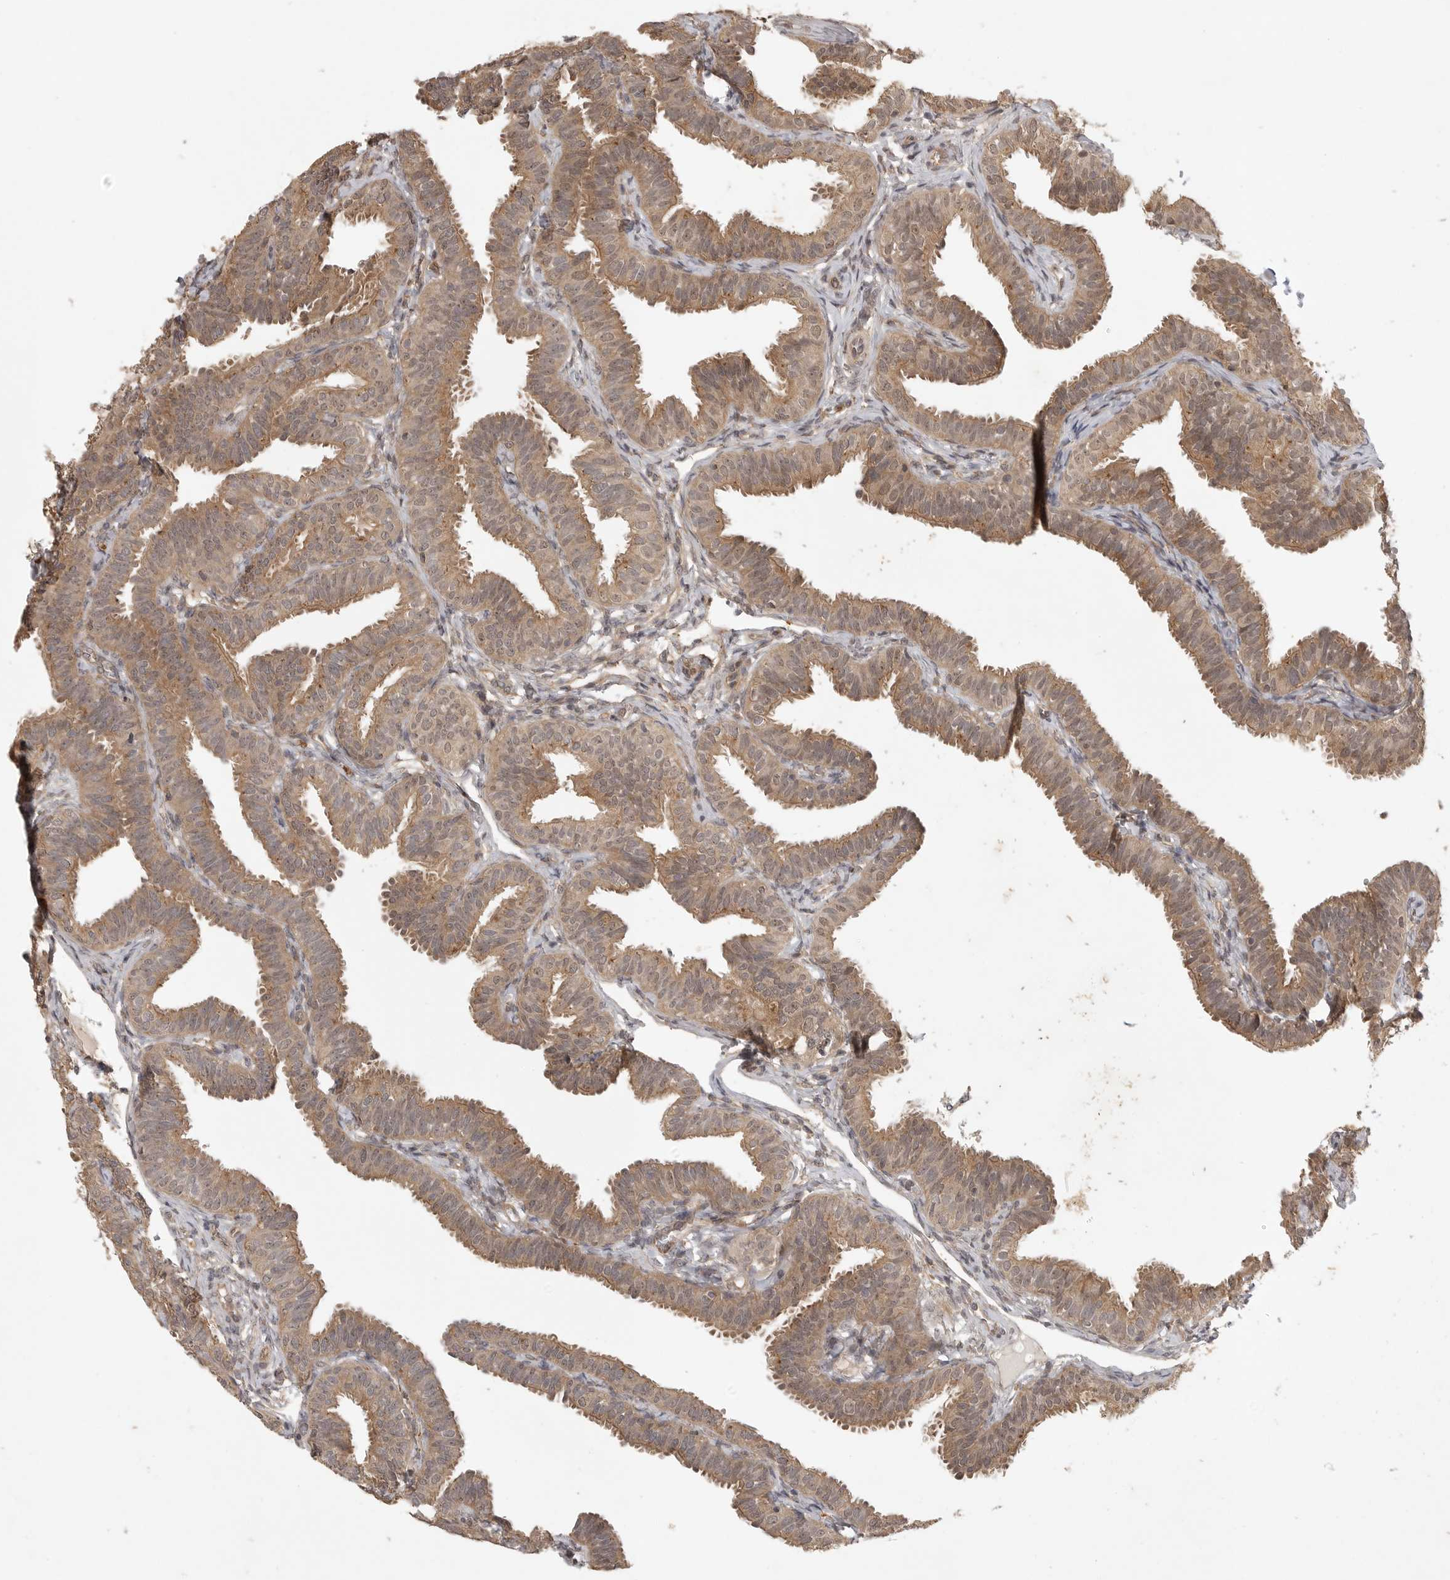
{"staining": {"intensity": "moderate", "quantity": ">75%", "location": "cytoplasmic/membranous"}, "tissue": "fallopian tube", "cell_type": "Glandular cells", "image_type": "normal", "snomed": [{"axis": "morphology", "description": "Normal tissue, NOS"}, {"axis": "topography", "description": "Fallopian tube"}], "caption": "Fallopian tube stained with a brown dye exhibits moderate cytoplasmic/membranous positive expression in about >75% of glandular cells.", "gene": "ZNF232", "patient": {"sex": "female", "age": 35}}